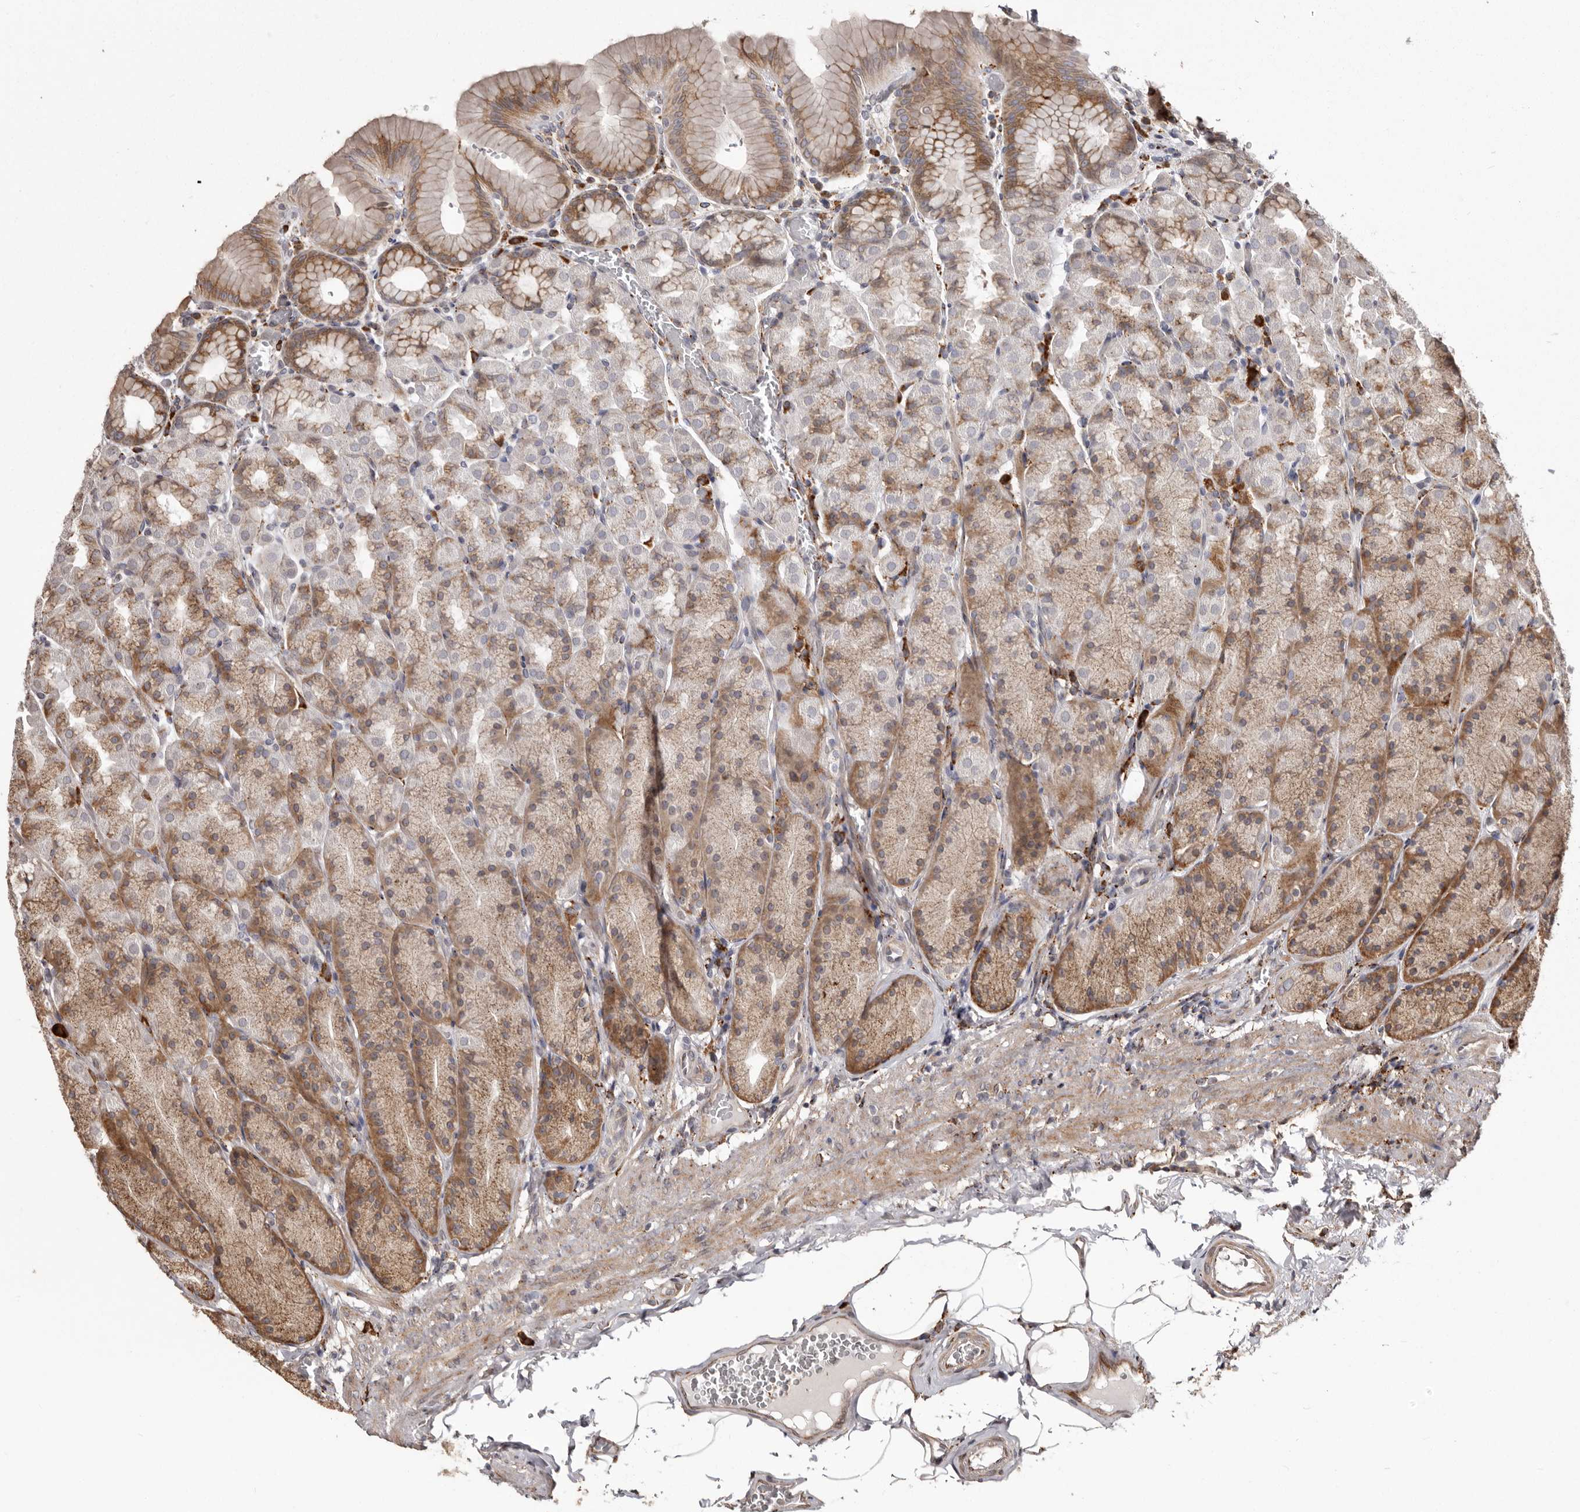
{"staining": {"intensity": "moderate", "quantity": "25%-75%", "location": "cytoplasmic/membranous"}, "tissue": "stomach", "cell_type": "Glandular cells", "image_type": "normal", "snomed": [{"axis": "morphology", "description": "Normal tissue, NOS"}, {"axis": "topography", "description": "Stomach"}], "caption": "DAB (3,3'-diaminobenzidine) immunohistochemical staining of normal human stomach demonstrates moderate cytoplasmic/membranous protein expression in approximately 25%-75% of glandular cells.", "gene": "NUP43", "patient": {"sex": "male", "age": 42}}